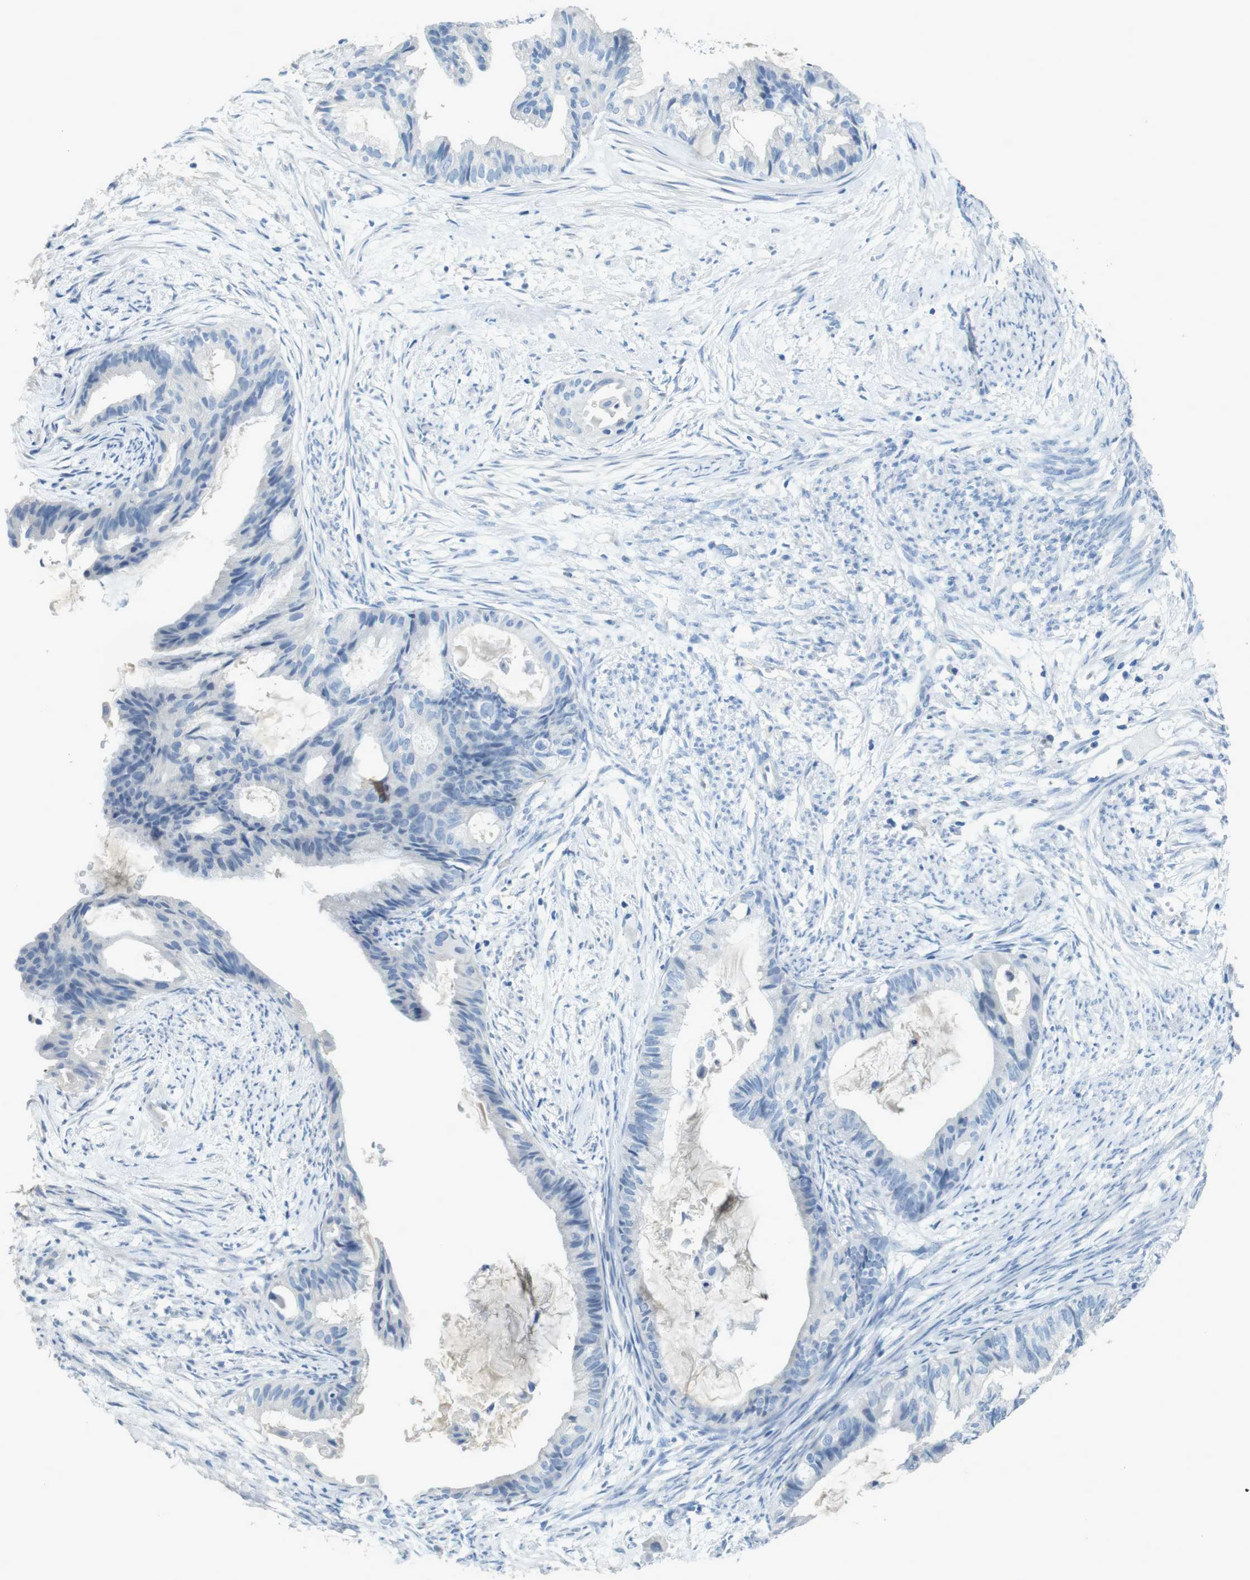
{"staining": {"intensity": "negative", "quantity": "none", "location": "none"}, "tissue": "cervical cancer", "cell_type": "Tumor cells", "image_type": "cancer", "snomed": [{"axis": "morphology", "description": "Normal tissue, NOS"}, {"axis": "morphology", "description": "Adenocarcinoma, NOS"}, {"axis": "topography", "description": "Cervix"}, {"axis": "topography", "description": "Endometrium"}], "caption": "IHC histopathology image of human cervical cancer (adenocarcinoma) stained for a protein (brown), which exhibits no positivity in tumor cells.", "gene": "CD320", "patient": {"sex": "female", "age": 86}}